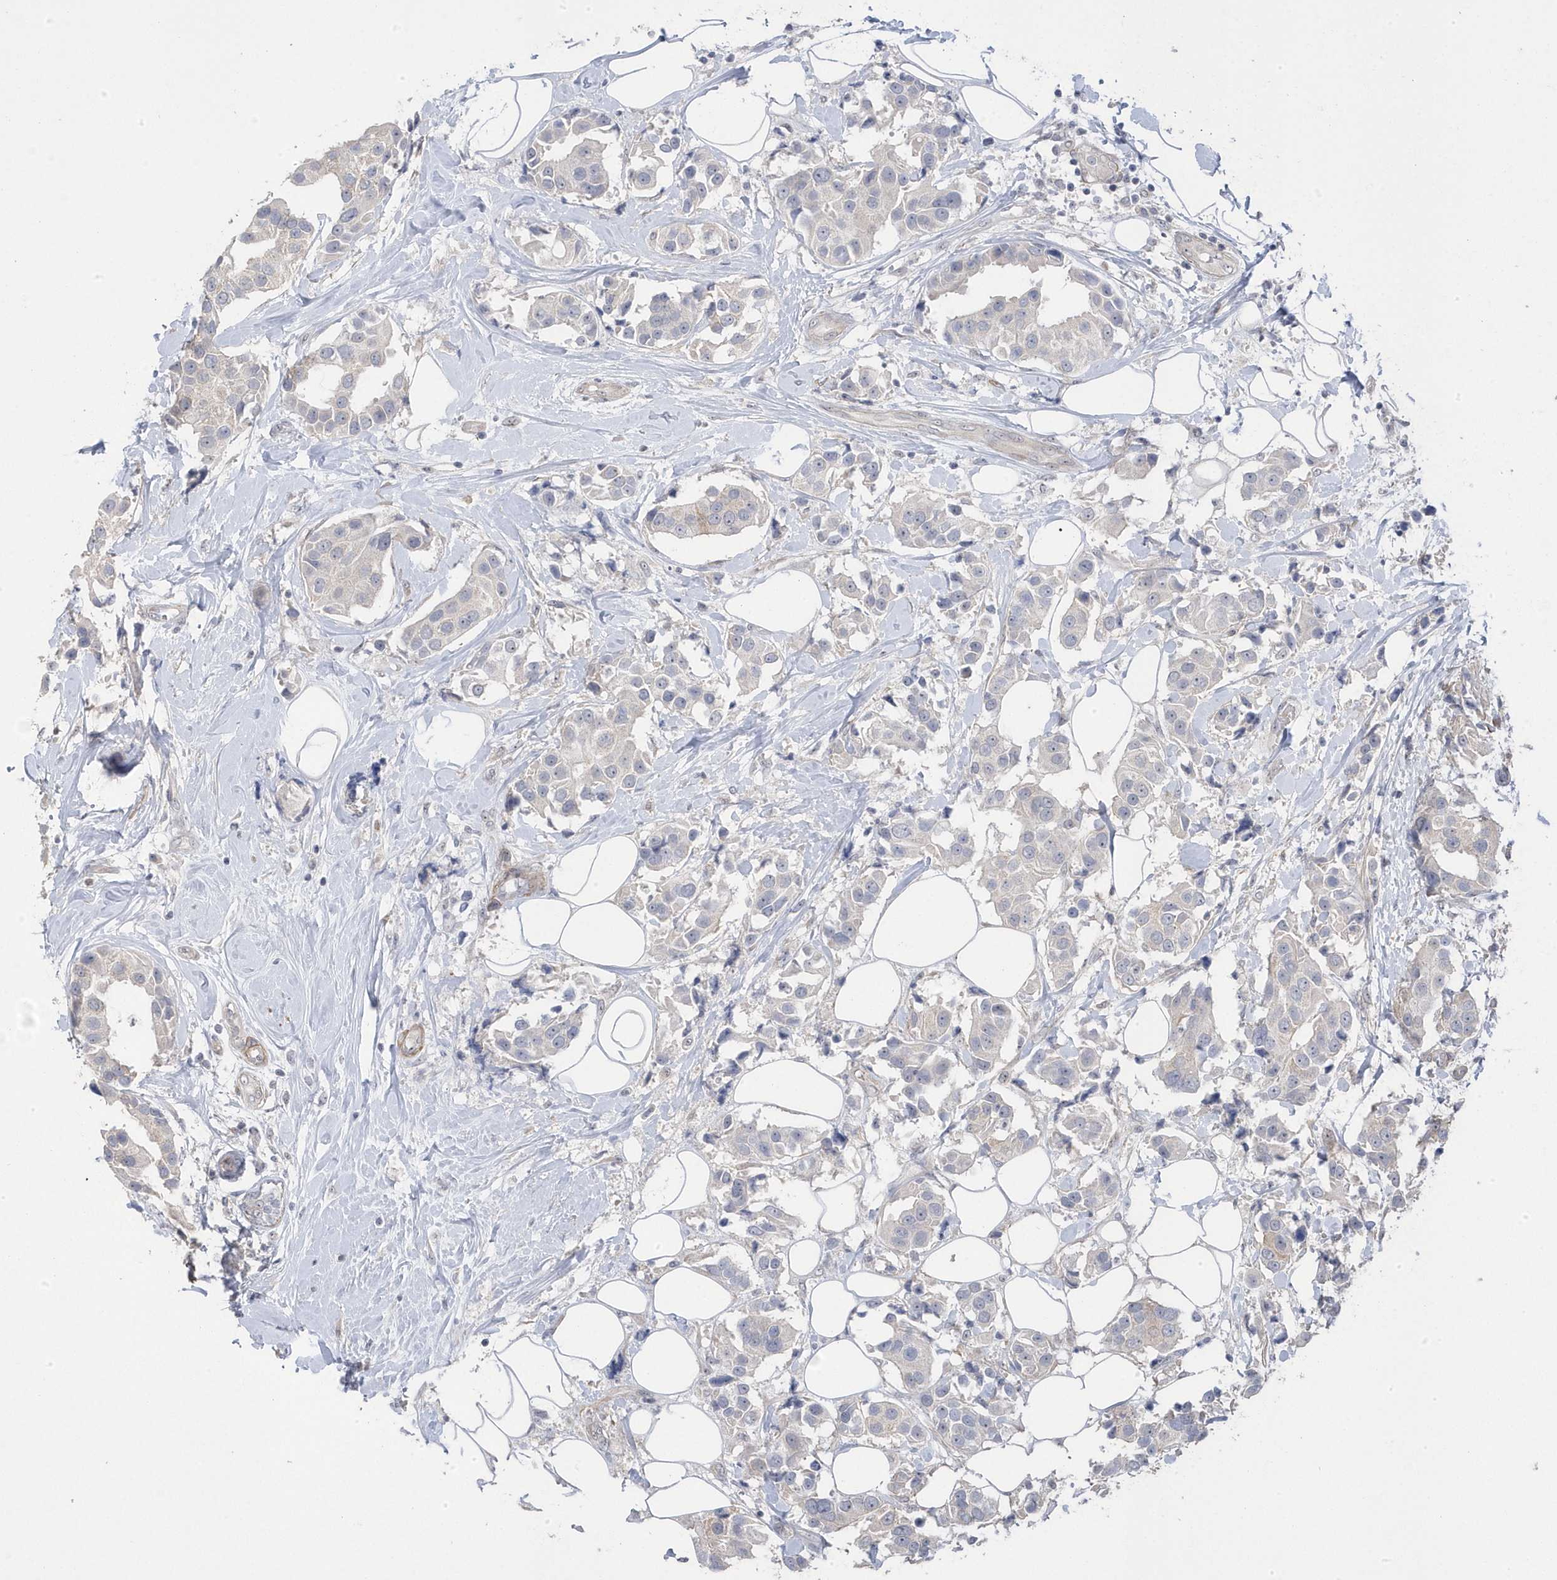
{"staining": {"intensity": "negative", "quantity": "none", "location": "none"}, "tissue": "breast cancer", "cell_type": "Tumor cells", "image_type": "cancer", "snomed": [{"axis": "morphology", "description": "Normal tissue, NOS"}, {"axis": "morphology", "description": "Duct carcinoma"}, {"axis": "topography", "description": "Breast"}], "caption": "Human breast cancer stained for a protein using IHC displays no positivity in tumor cells.", "gene": "GTPBP6", "patient": {"sex": "female", "age": 39}}